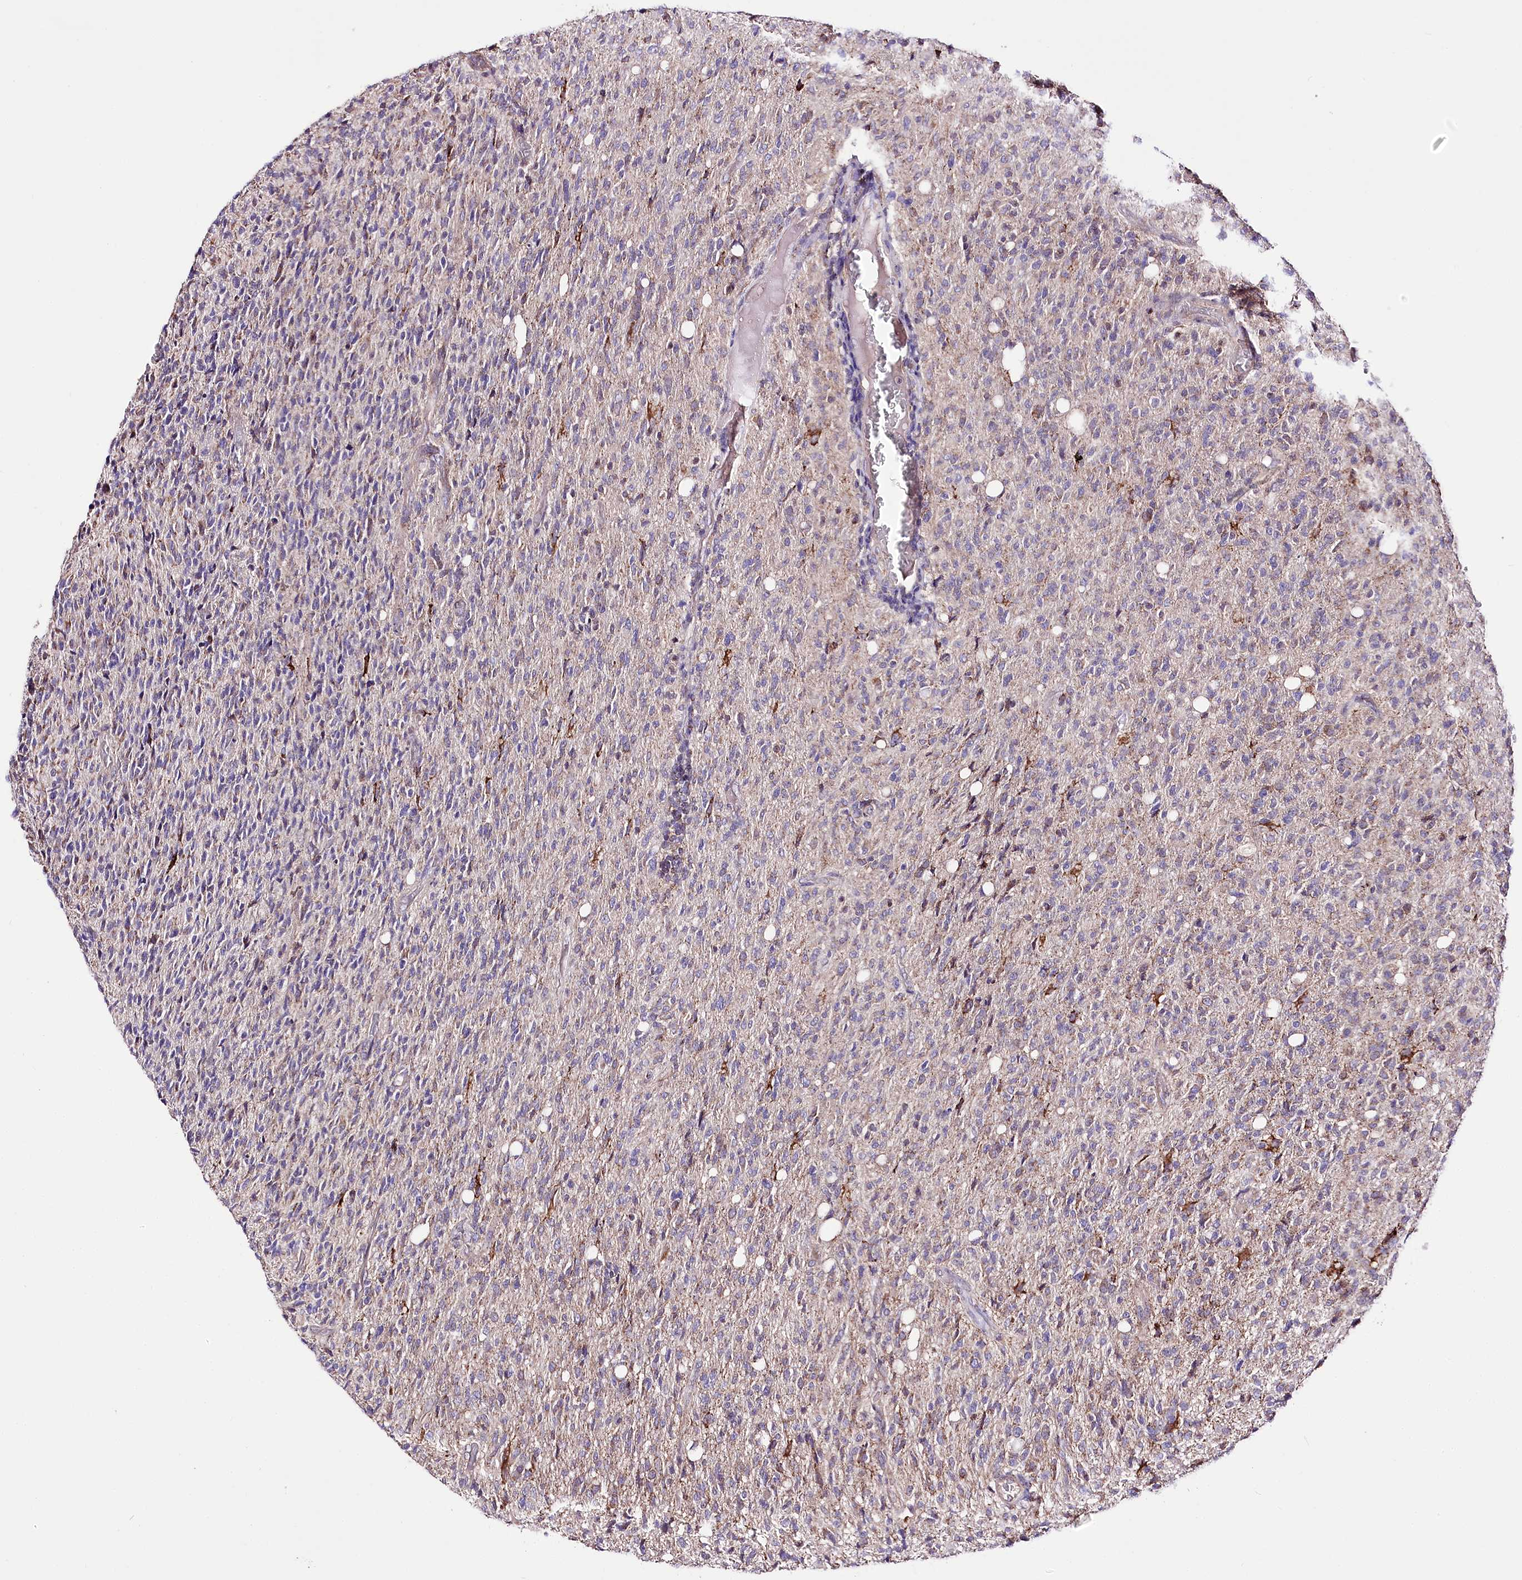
{"staining": {"intensity": "weak", "quantity": "<25%", "location": "cytoplasmic/membranous"}, "tissue": "glioma", "cell_type": "Tumor cells", "image_type": "cancer", "snomed": [{"axis": "morphology", "description": "Glioma, malignant, High grade"}, {"axis": "topography", "description": "Brain"}], "caption": "Image shows no protein positivity in tumor cells of glioma tissue.", "gene": "ATE1", "patient": {"sex": "female", "age": 57}}